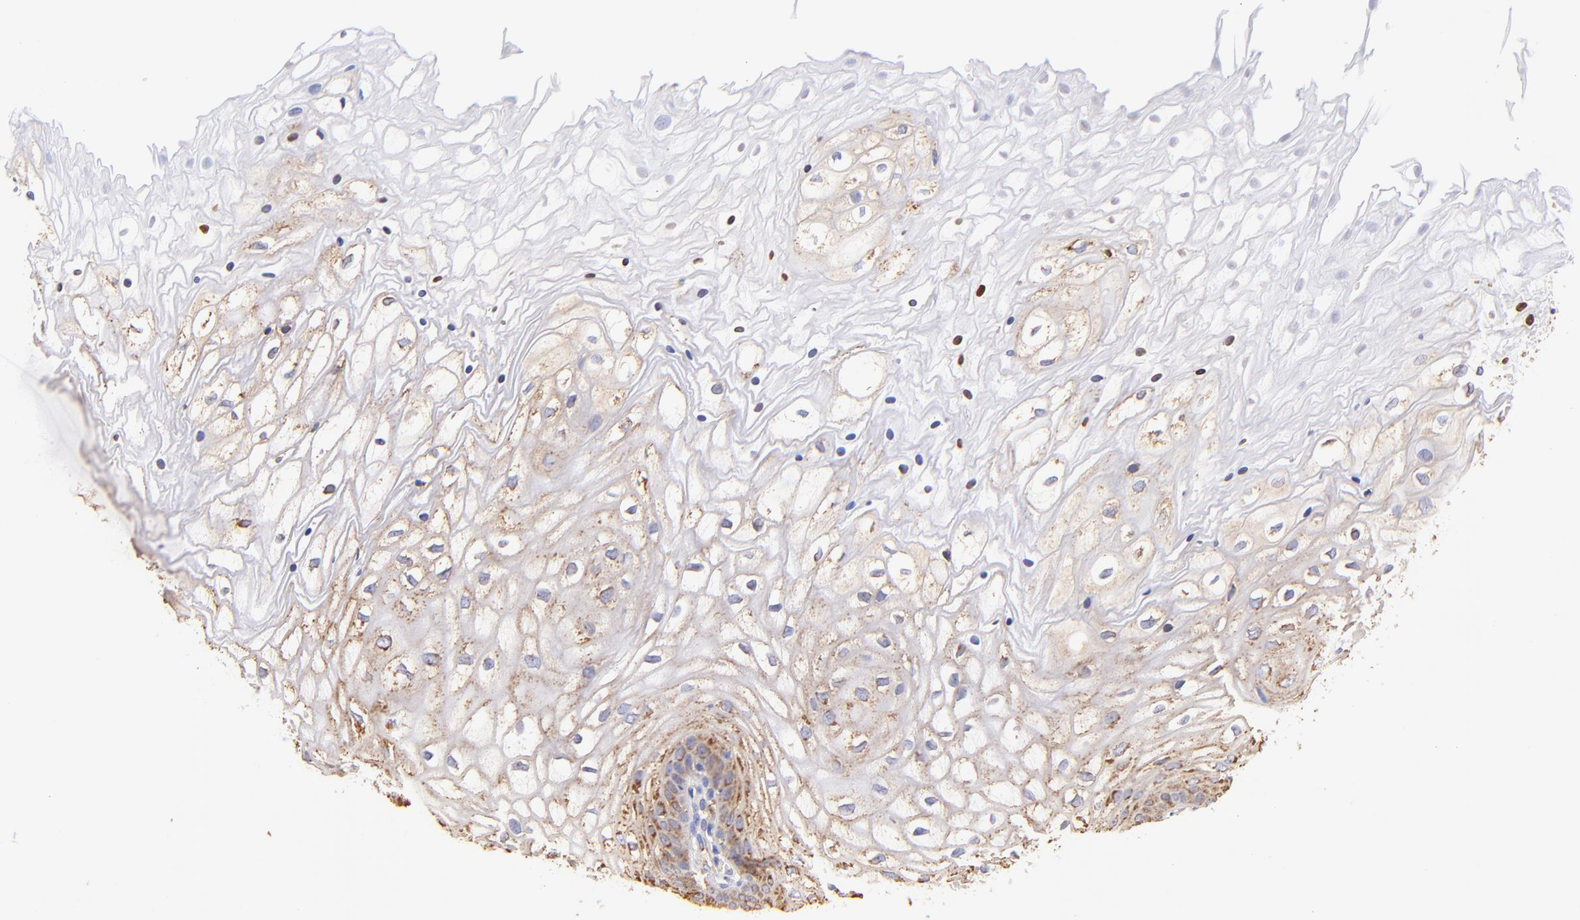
{"staining": {"intensity": "moderate", "quantity": "25%-75%", "location": "cytoplasmic/membranous"}, "tissue": "vagina", "cell_type": "Squamous epithelial cells", "image_type": "normal", "snomed": [{"axis": "morphology", "description": "Normal tissue, NOS"}, {"axis": "topography", "description": "Vagina"}], "caption": "Squamous epithelial cells demonstrate moderate cytoplasmic/membranous staining in about 25%-75% of cells in benign vagina. The protein is shown in brown color, while the nuclei are stained blue.", "gene": "RPL30", "patient": {"sex": "female", "age": 34}}